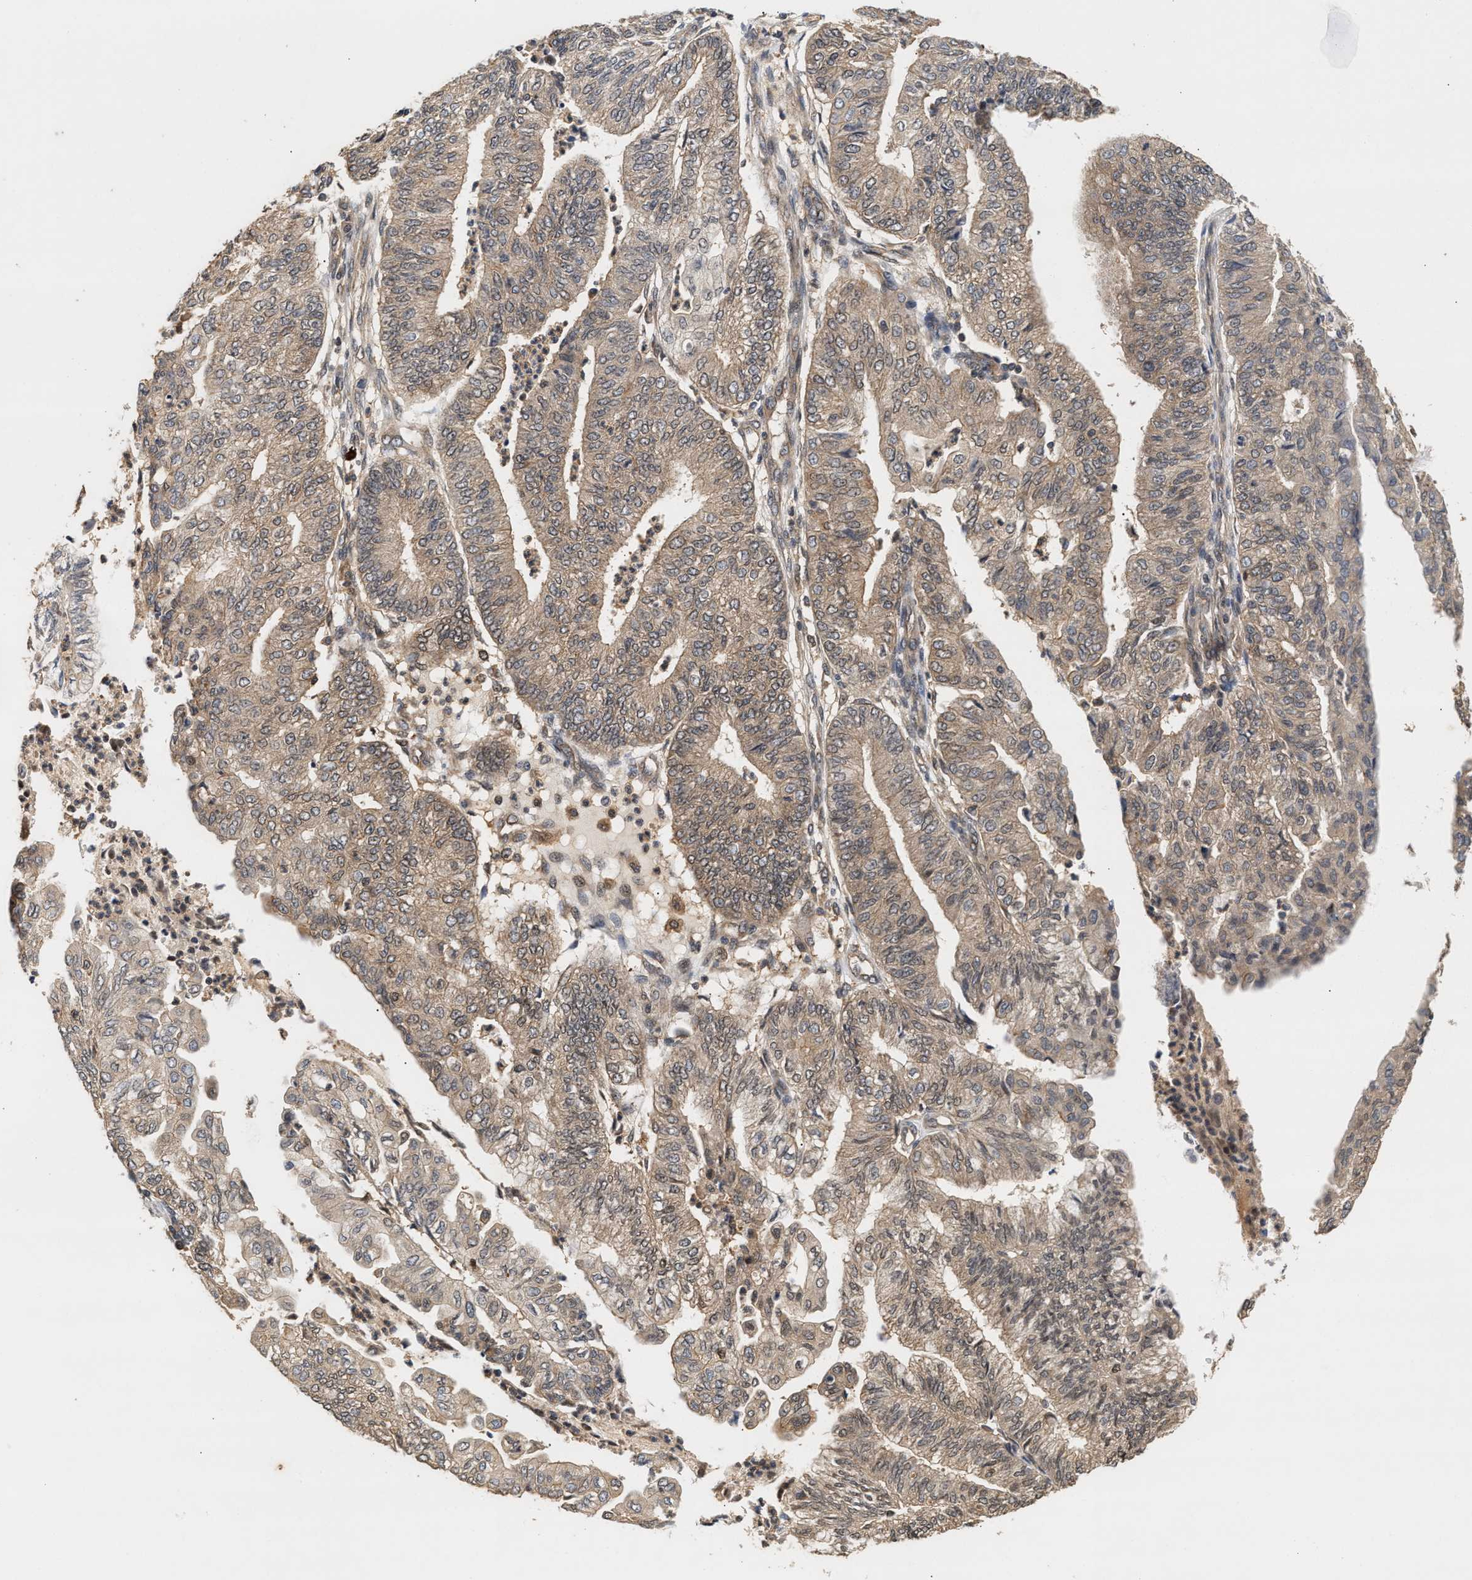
{"staining": {"intensity": "weak", "quantity": ">75%", "location": "cytoplasmic/membranous"}, "tissue": "endometrial cancer", "cell_type": "Tumor cells", "image_type": "cancer", "snomed": [{"axis": "morphology", "description": "Adenocarcinoma, NOS"}, {"axis": "topography", "description": "Endometrium"}], "caption": "Immunohistochemical staining of human endometrial adenocarcinoma shows low levels of weak cytoplasmic/membranous staining in about >75% of tumor cells.", "gene": "ABHD5", "patient": {"sex": "female", "age": 59}}